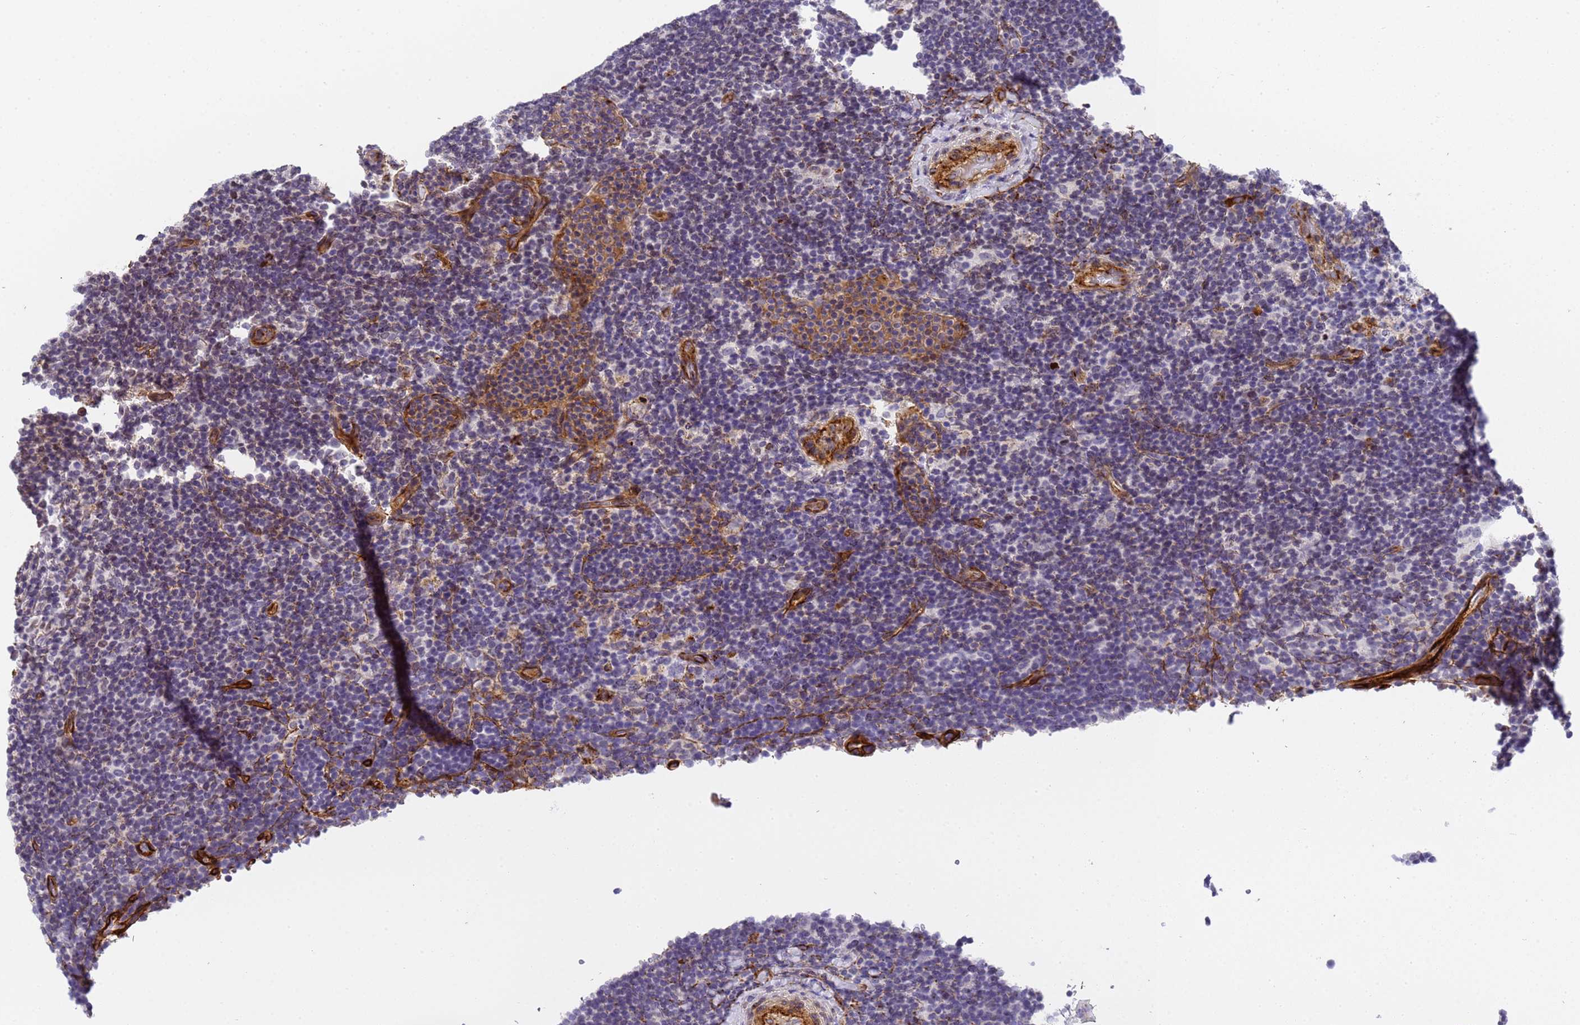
{"staining": {"intensity": "negative", "quantity": "none", "location": "none"}, "tissue": "lymphoma", "cell_type": "Tumor cells", "image_type": "cancer", "snomed": [{"axis": "morphology", "description": "Hodgkin's disease, NOS"}, {"axis": "topography", "description": "Lymph node"}], "caption": "This is an IHC micrograph of human Hodgkin's disease. There is no positivity in tumor cells.", "gene": "IGFBP7", "patient": {"sex": "female", "age": 57}}